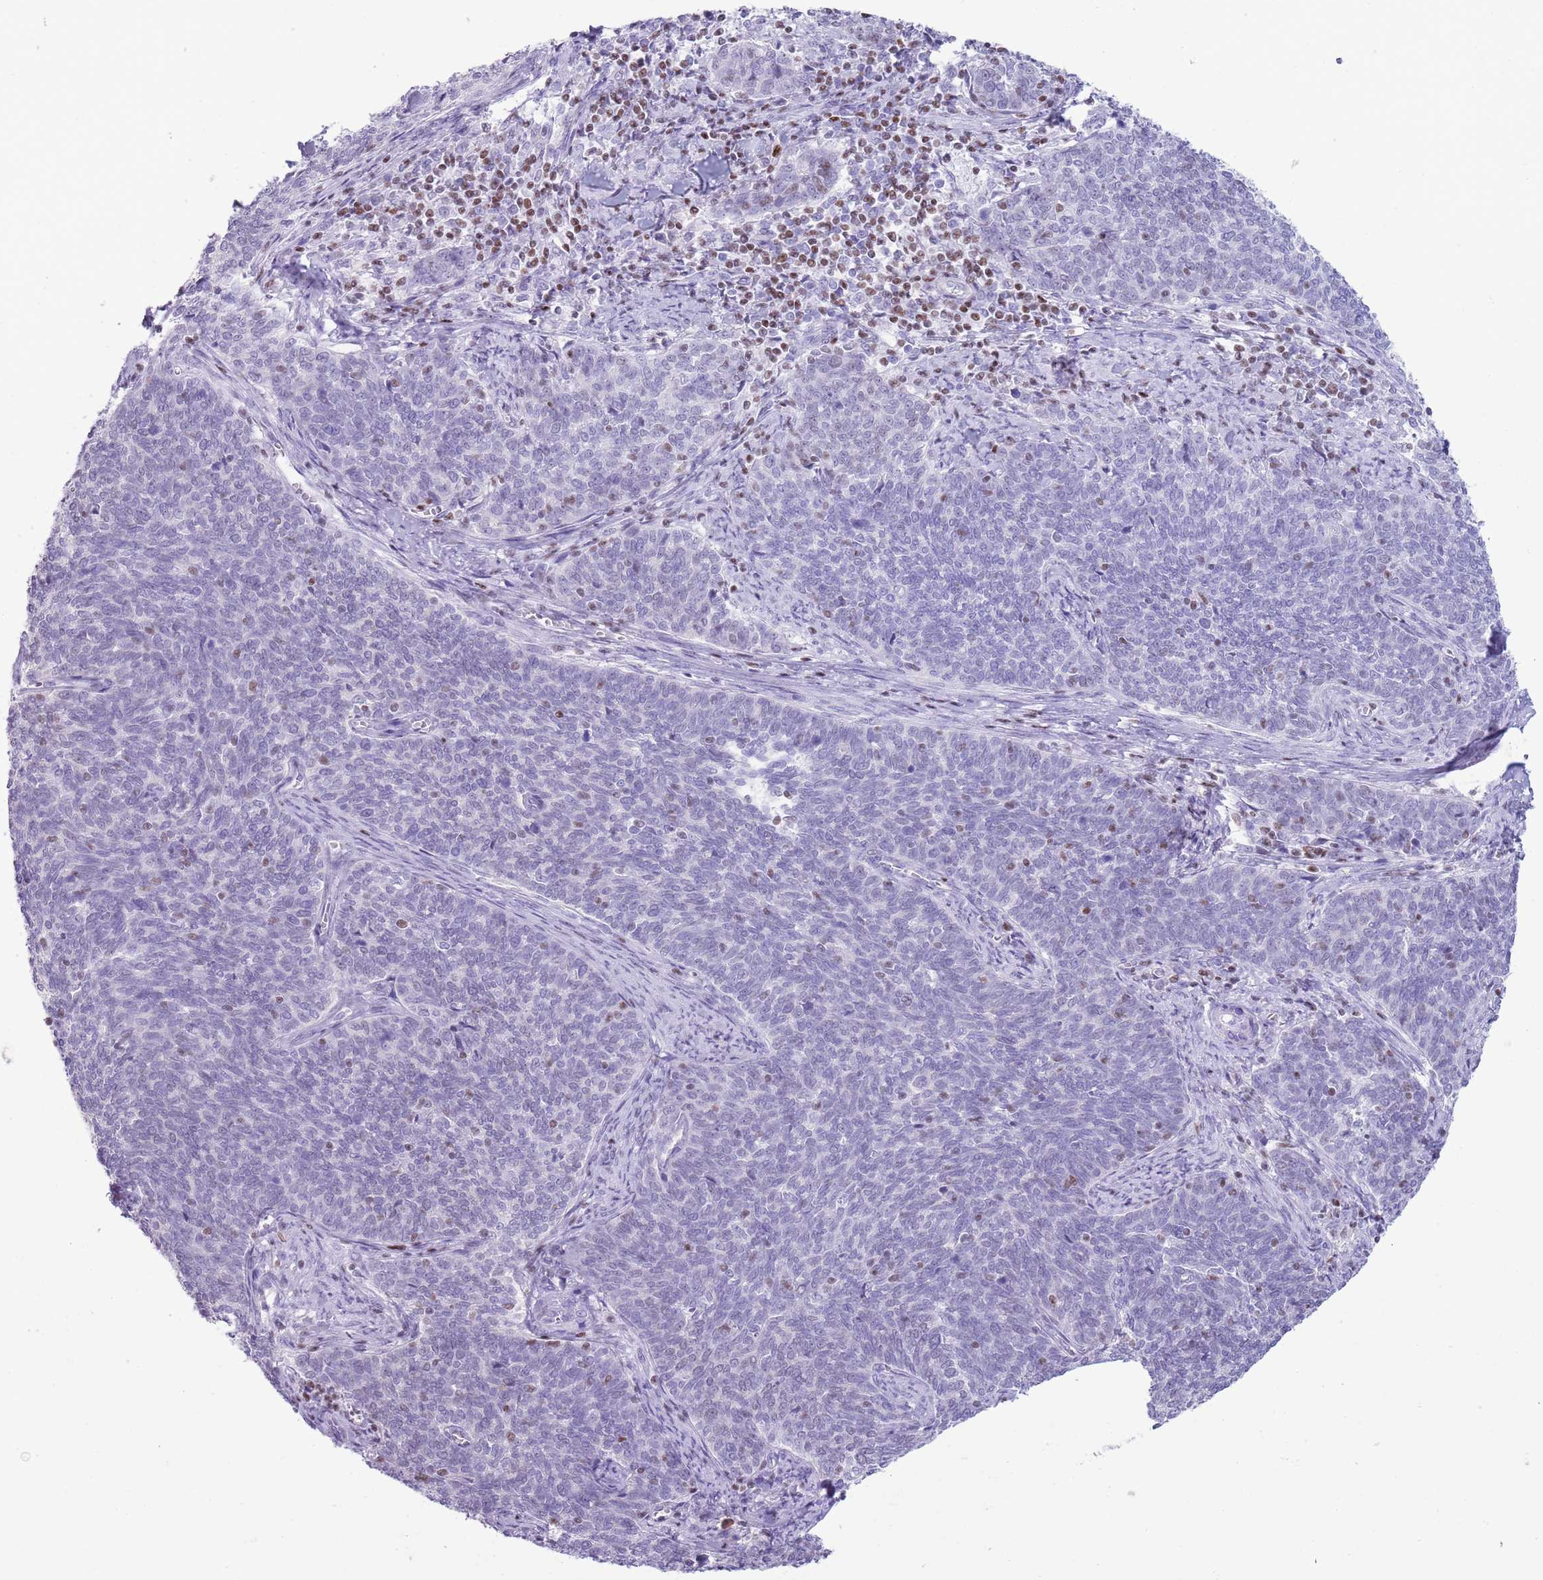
{"staining": {"intensity": "negative", "quantity": "none", "location": "none"}, "tissue": "cervical cancer", "cell_type": "Tumor cells", "image_type": "cancer", "snomed": [{"axis": "morphology", "description": "Squamous cell carcinoma, NOS"}, {"axis": "topography", "description": "Cervix"}], "caption": "This image is of cervical squamous cell carcinoma stained with immunohistochemistry to label a protein in brown with the nuclei are counter-stained blue. There is no staining in tumor cells.", "gene": "BCL11B", "patient": {"sex": "female", "age": 39}}